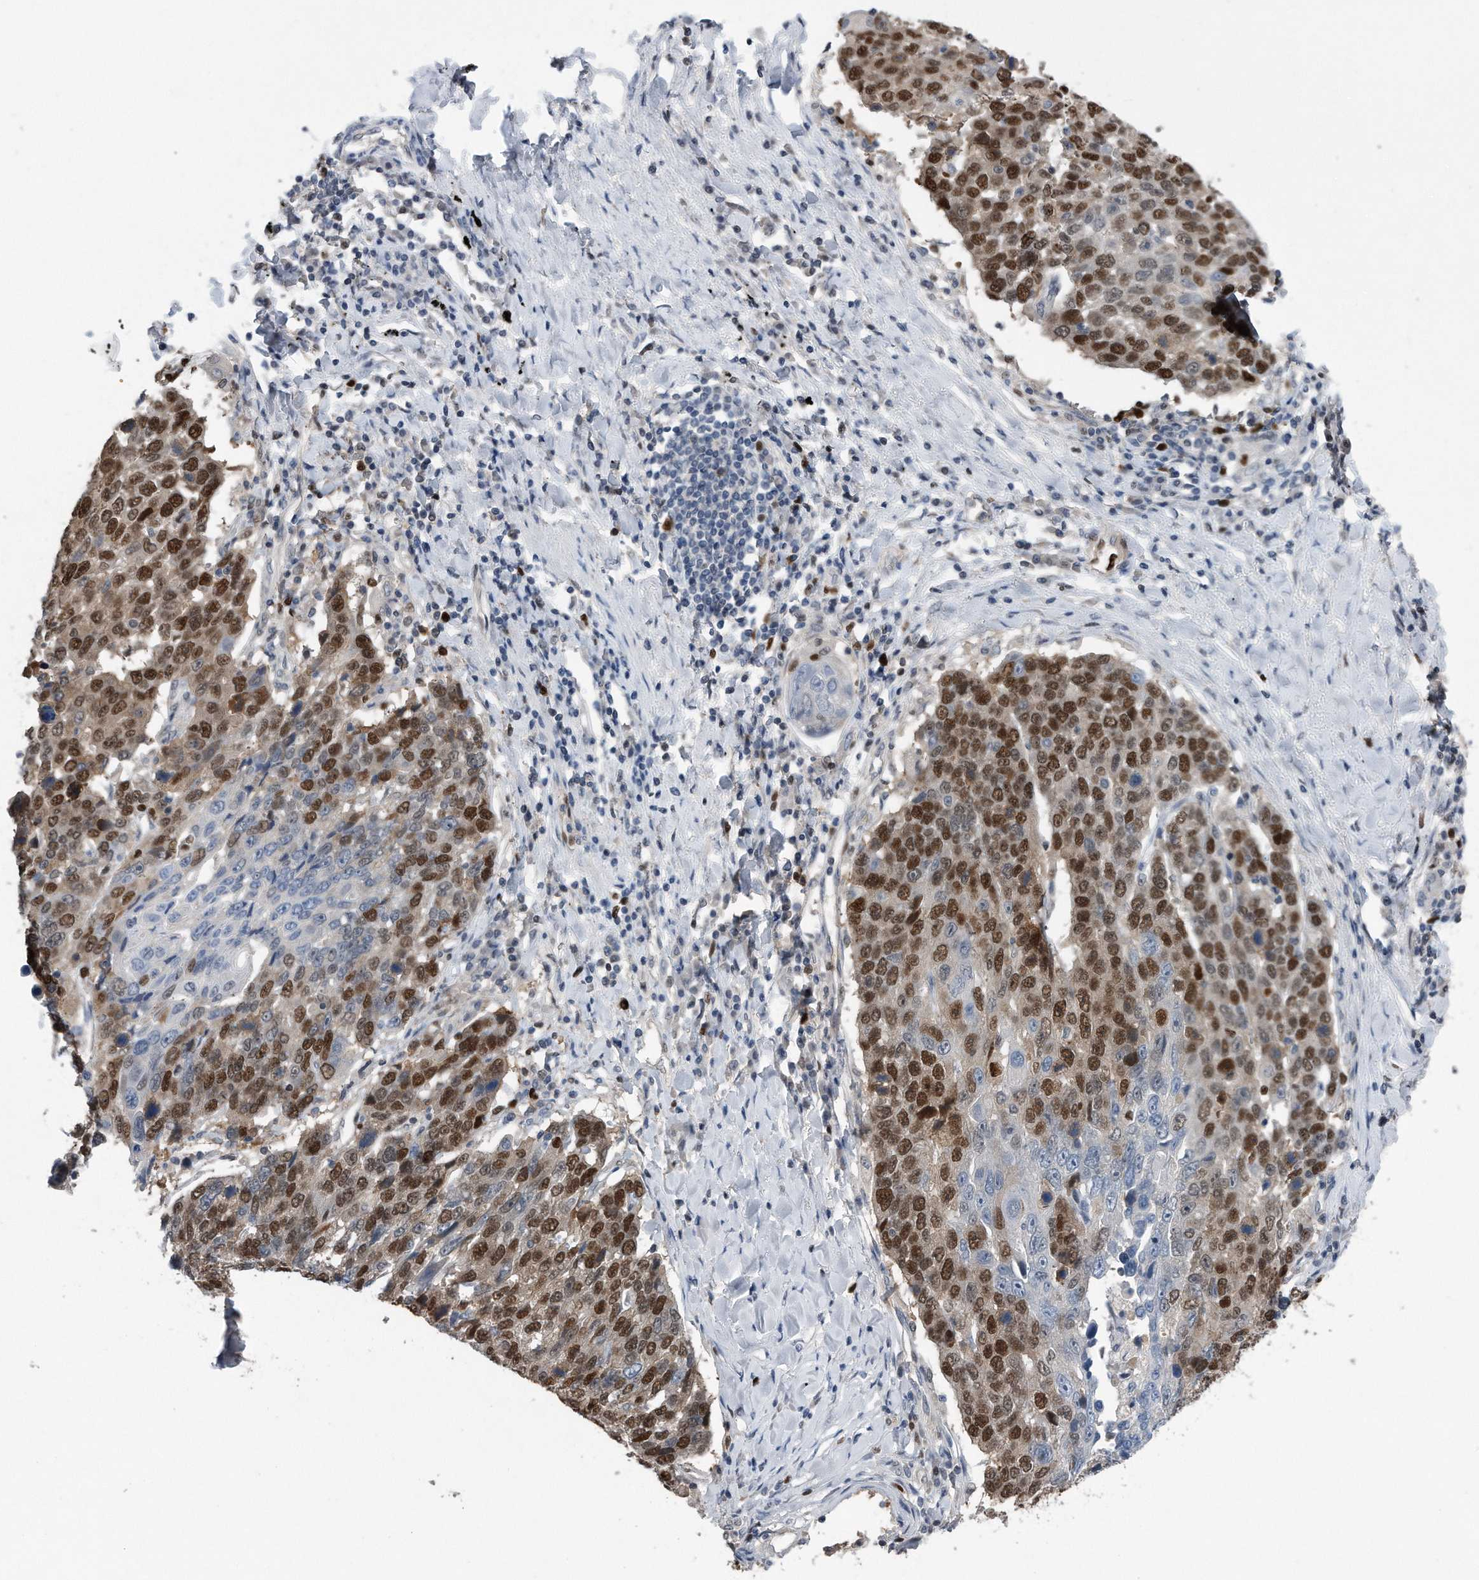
{"staining": {"intensity": "strong", "quantity": ">75%", "location": "nuclear"}, "tissue": "lung cancer", "cell_type": "Tumor cells", "image_type": "cancer", "snomed": [{"axis": "morphology", "description": "Squamous cell carcinoma, NOS"}, {"axis": "topography", "description": "Lung"}], "caption": "Lung squamous cell carcinoma tissue displays strong nuclear positivity in approximately >75% of tumor cells, visualized by immunohistochemistry.", "gene": "PCNA", "patient": {"sex": "male", "age": 66}}